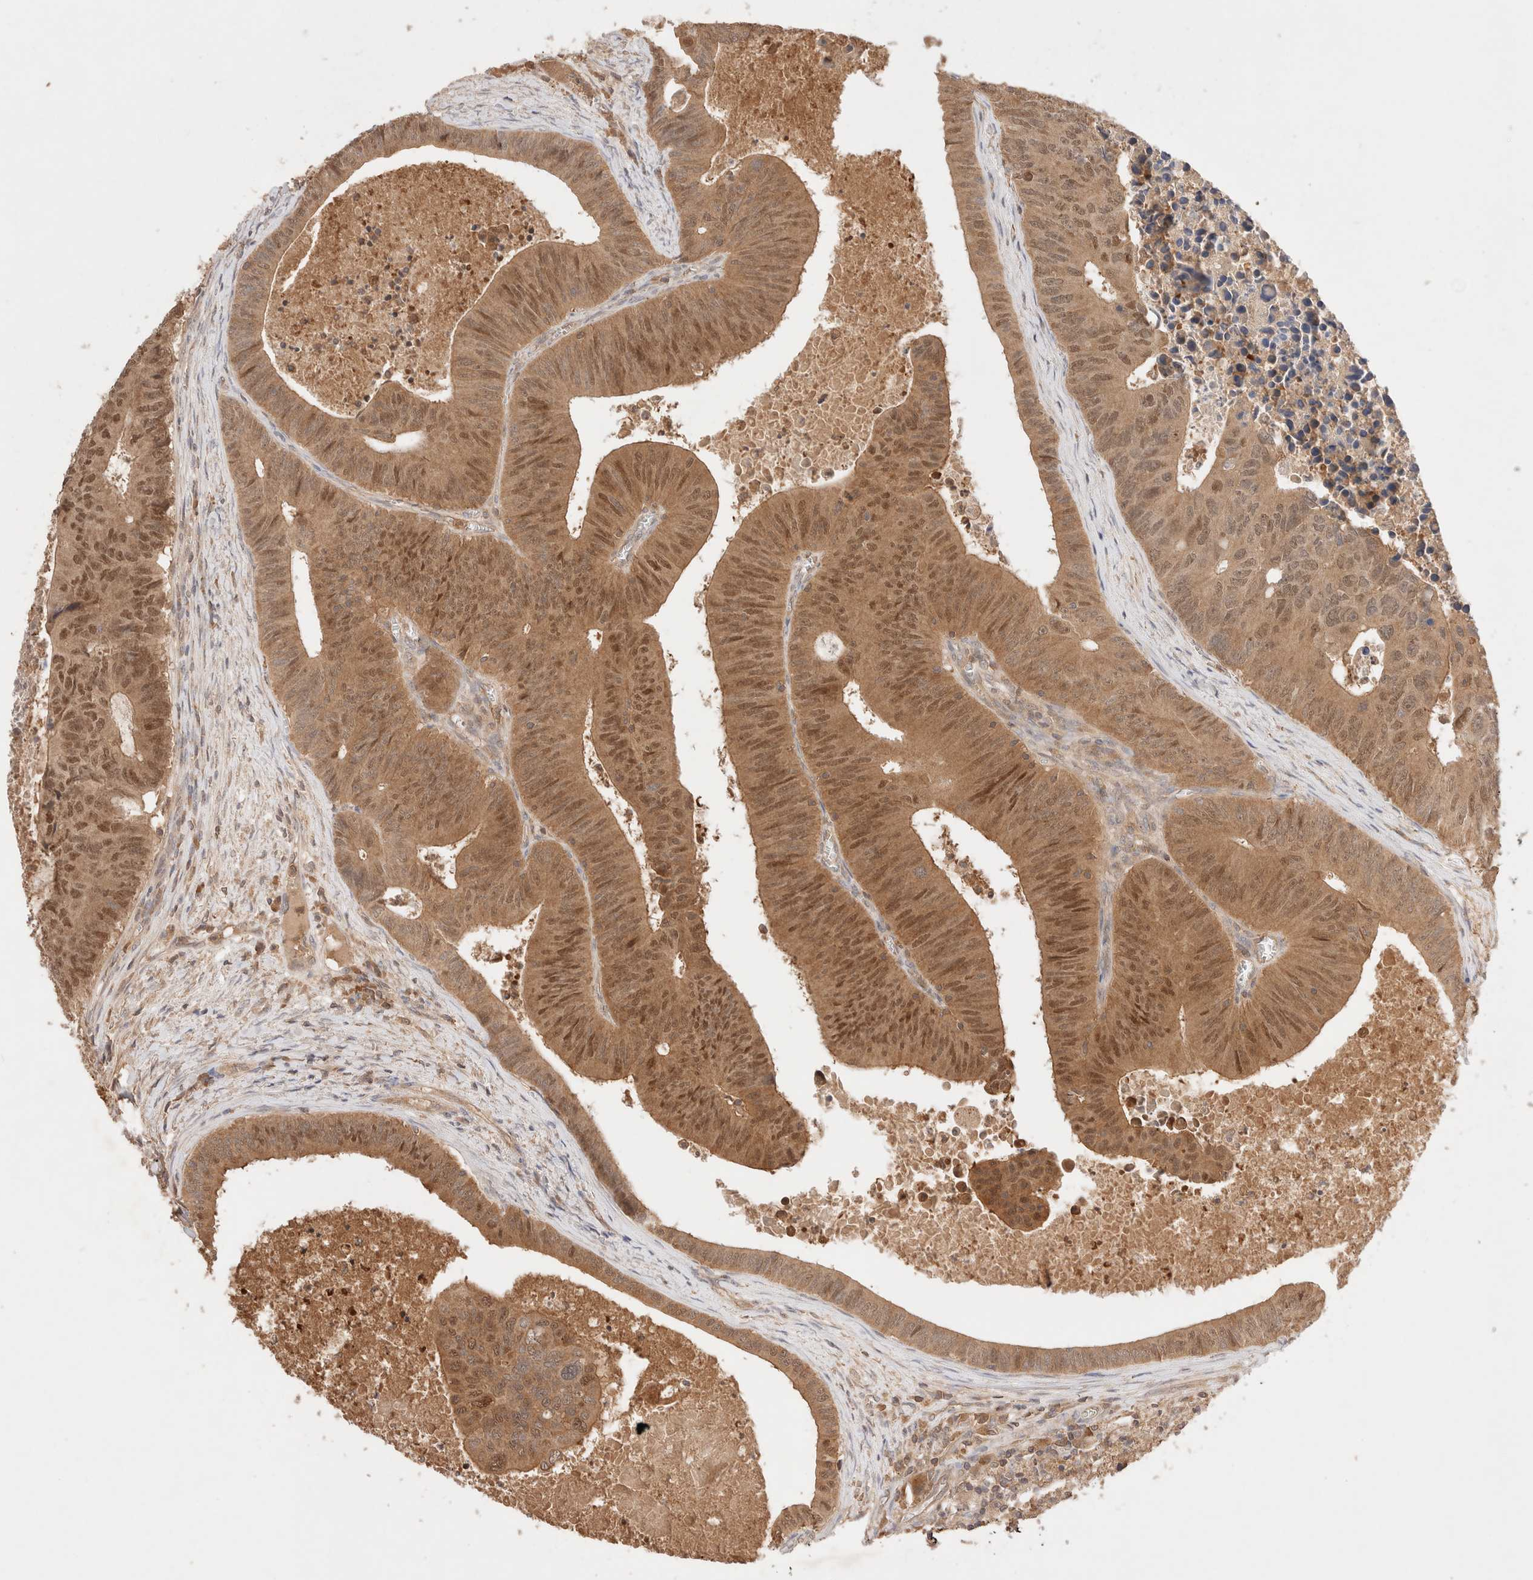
{"staining": {"intensity": "moderate", "quantity": ">75%", "location": "cytoplasmic/membranous,nuclear"}, "tissue": "colorectal cancer", "cell_type": "Tumor cells", "image_type": "cancer", "snomed": [{"axis": "morphology", "description": "Adenocarcinoma, NOS"}, {"axis": "topography", "description": "Colon"}], "caption": "Human adenocarcinoma (colorectal) stained with a brown dye exhibits moderate cytoplasmic/membranous and nuclear positive expression in about >75% of tumor cells.", "gene": "CARNMT1", "patient": {"sex": "male", "age": 87}}